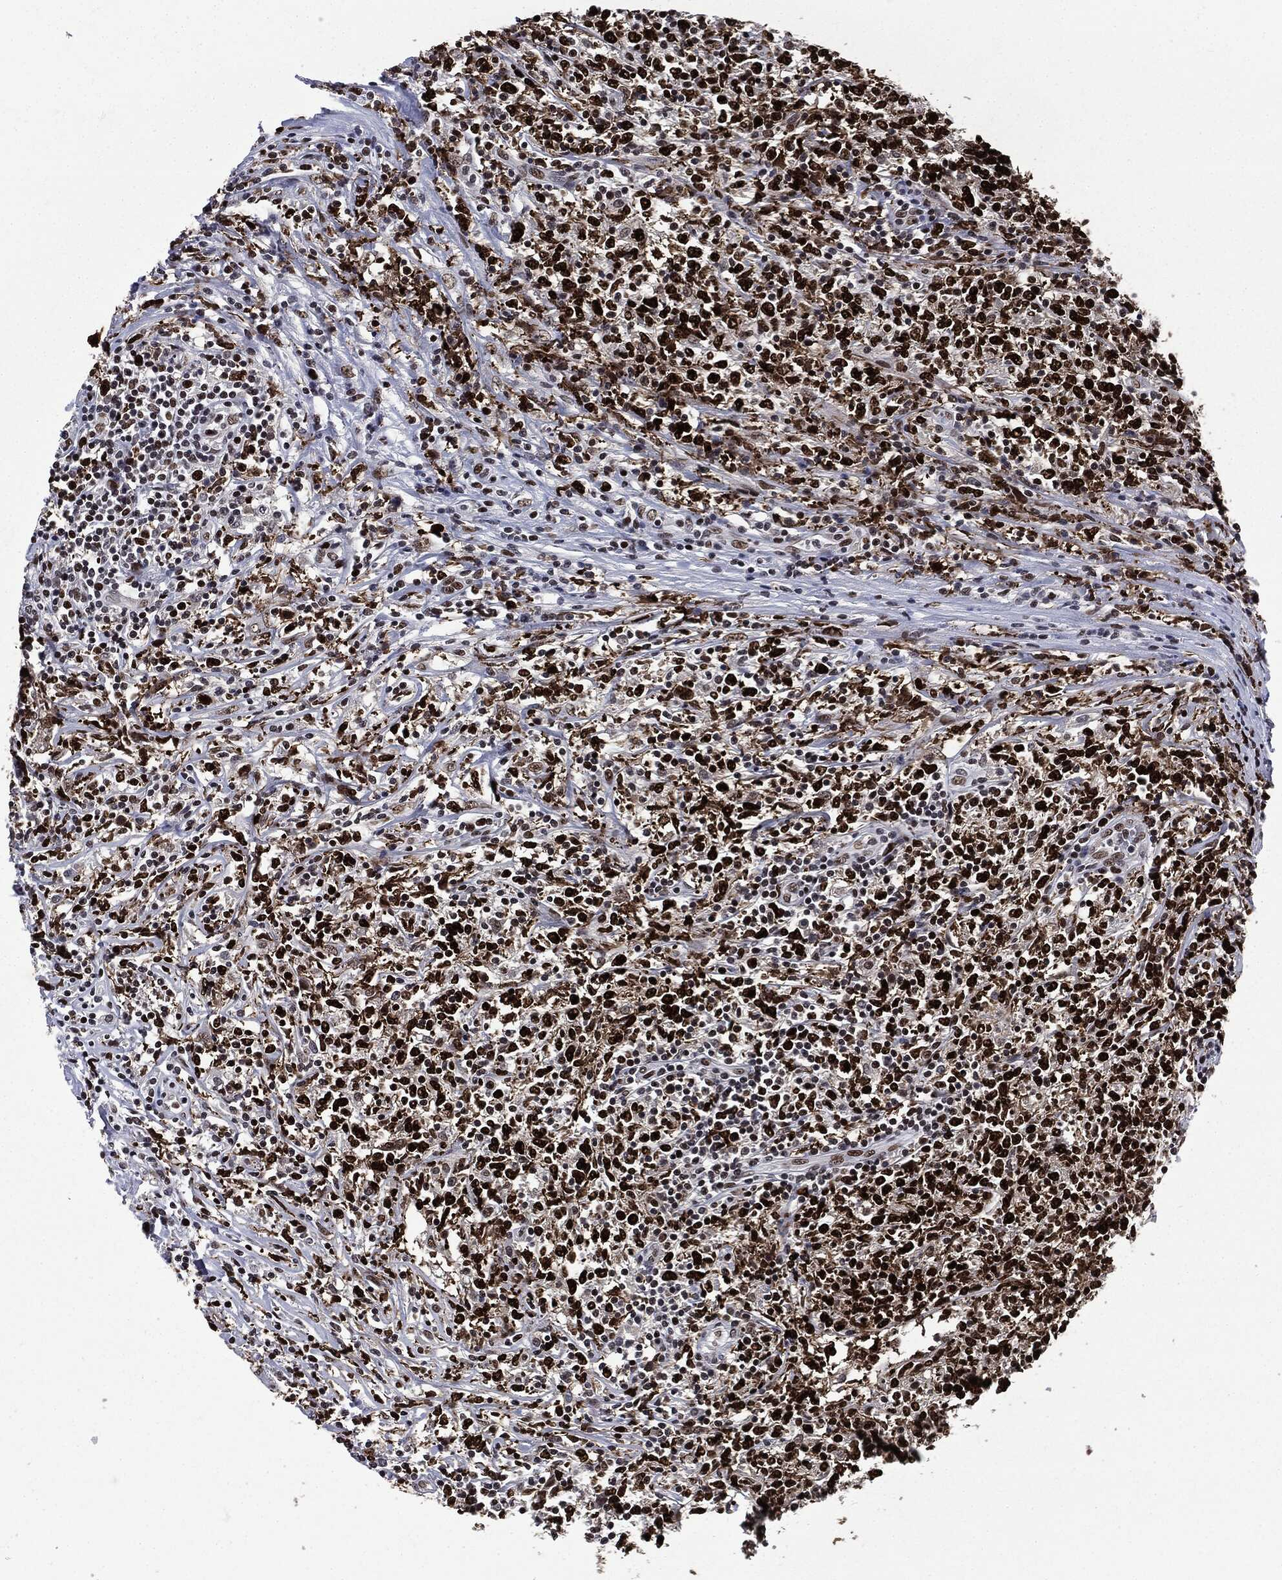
{"staining": {"intensity": "strong", "quantity": ">75%", "location": "nuclear"}, "tissue": "lymphoma", "cell_type": "Tumor cells", "image_type": "cancer", "snomed": [{"axis": "morphology", "description": "Malignant lymphoma, non-Hodgkin's type, High grade"}, {"axis": "topography", "description": "Lymph node"}], "caption": "Tumor cells show high levels of strong nuclear staining in approximately >75% of cells in human lymphoma. (brown staining indicates protein expression, while blue staining denotes nuclei).", "gene": "MSH2", "patient": {"sex": "female", "age": 84}}